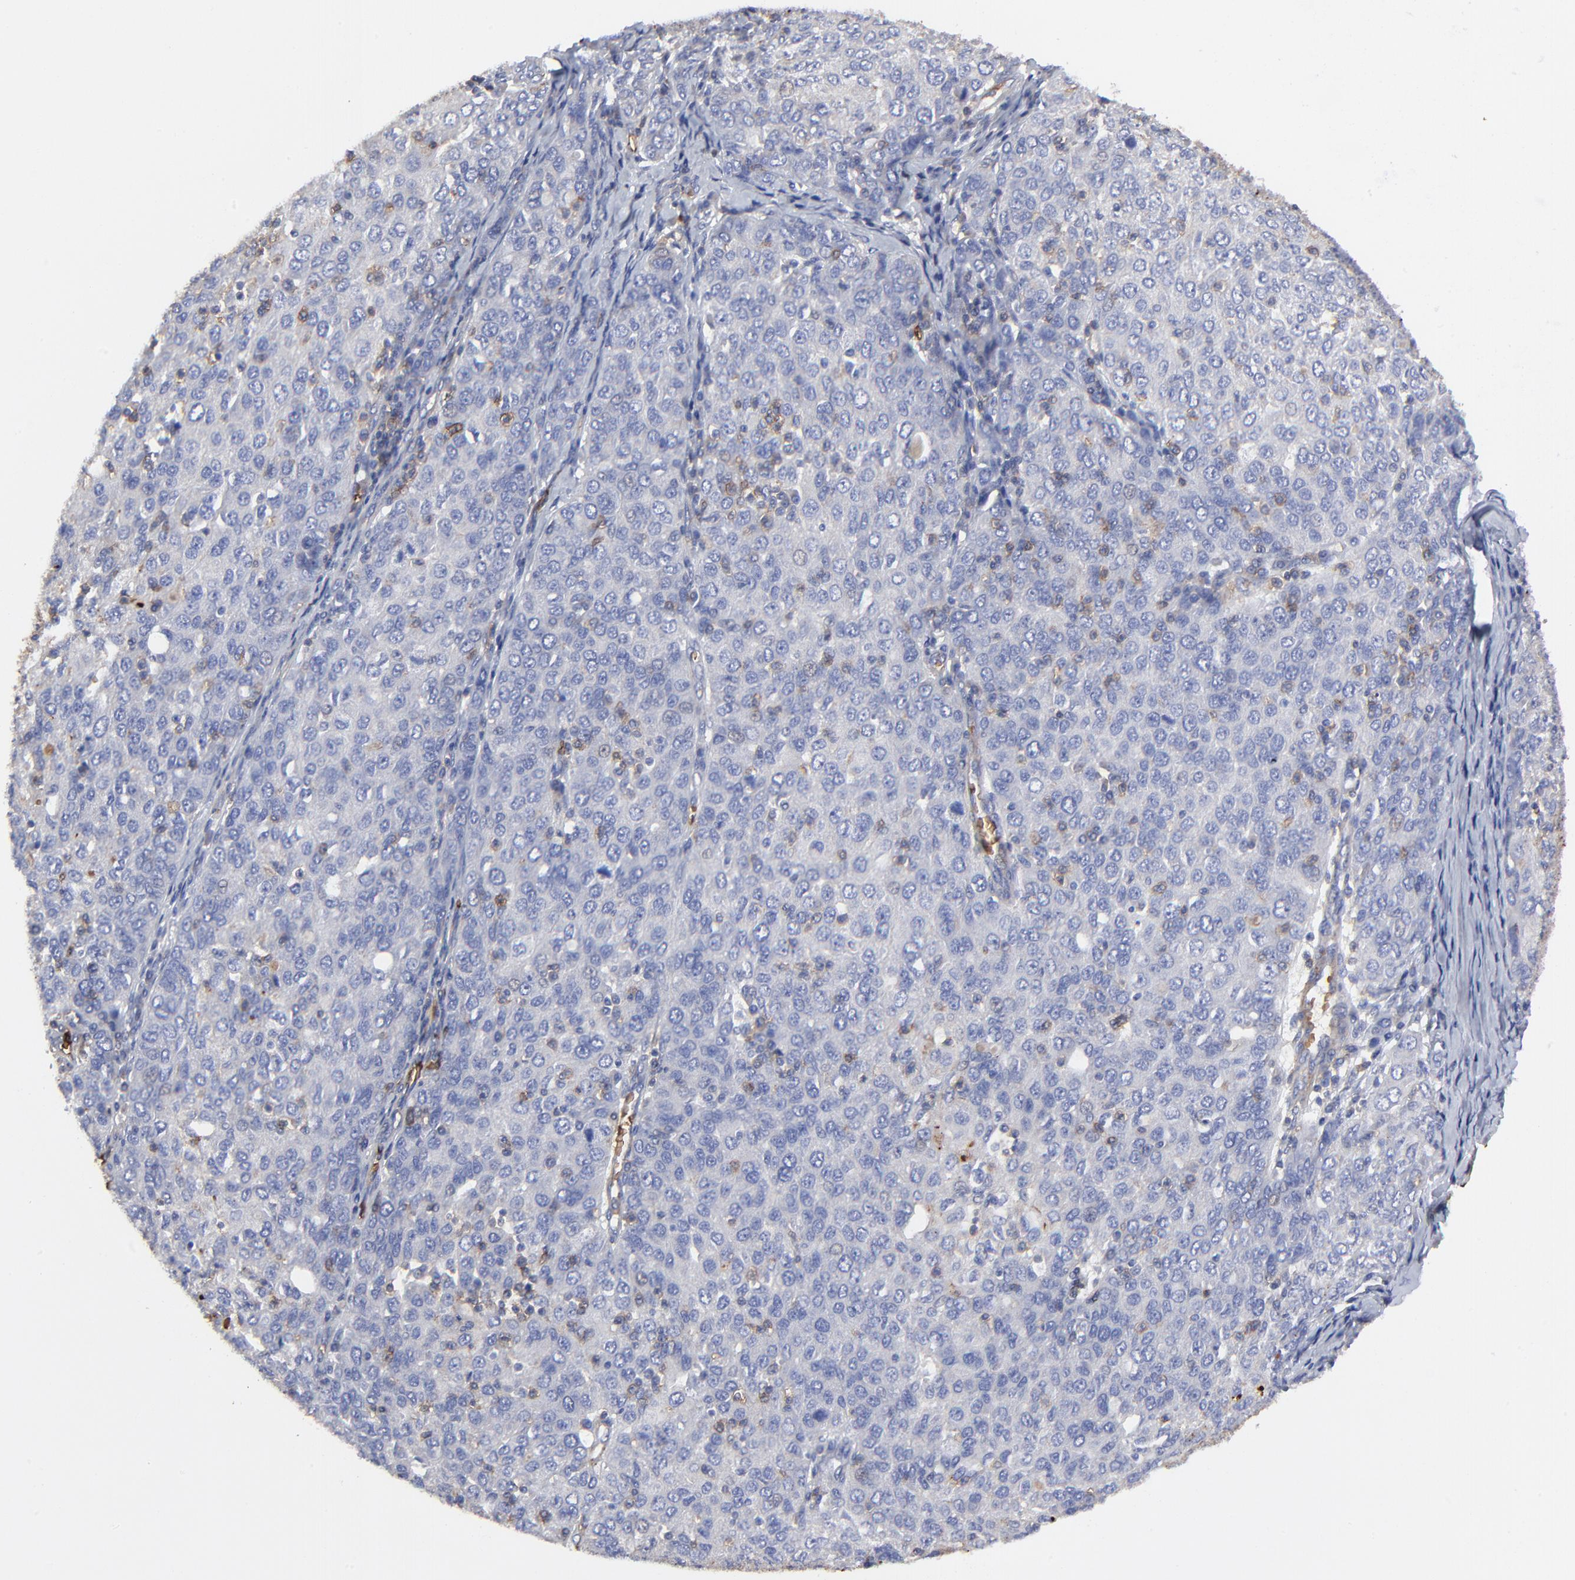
{"staining": {"intensity": "negative", "quantity": "none", "location": "none"}, "tissue": "ovarian cancer", "cell_type": "Tumor cells", "image_type": "cancer", "snomed": [{"axis": "morphology", "description": "Carcinoma, endometroid"}, {"axis": "topography", "description": "Ovary"}], "caption": "The image reveals no significant positivity in tumor cells of ovarian cancer (endometroid carcinoma).", "gene": "PAG1", "patient": {"sex": "female", "age": 50}}